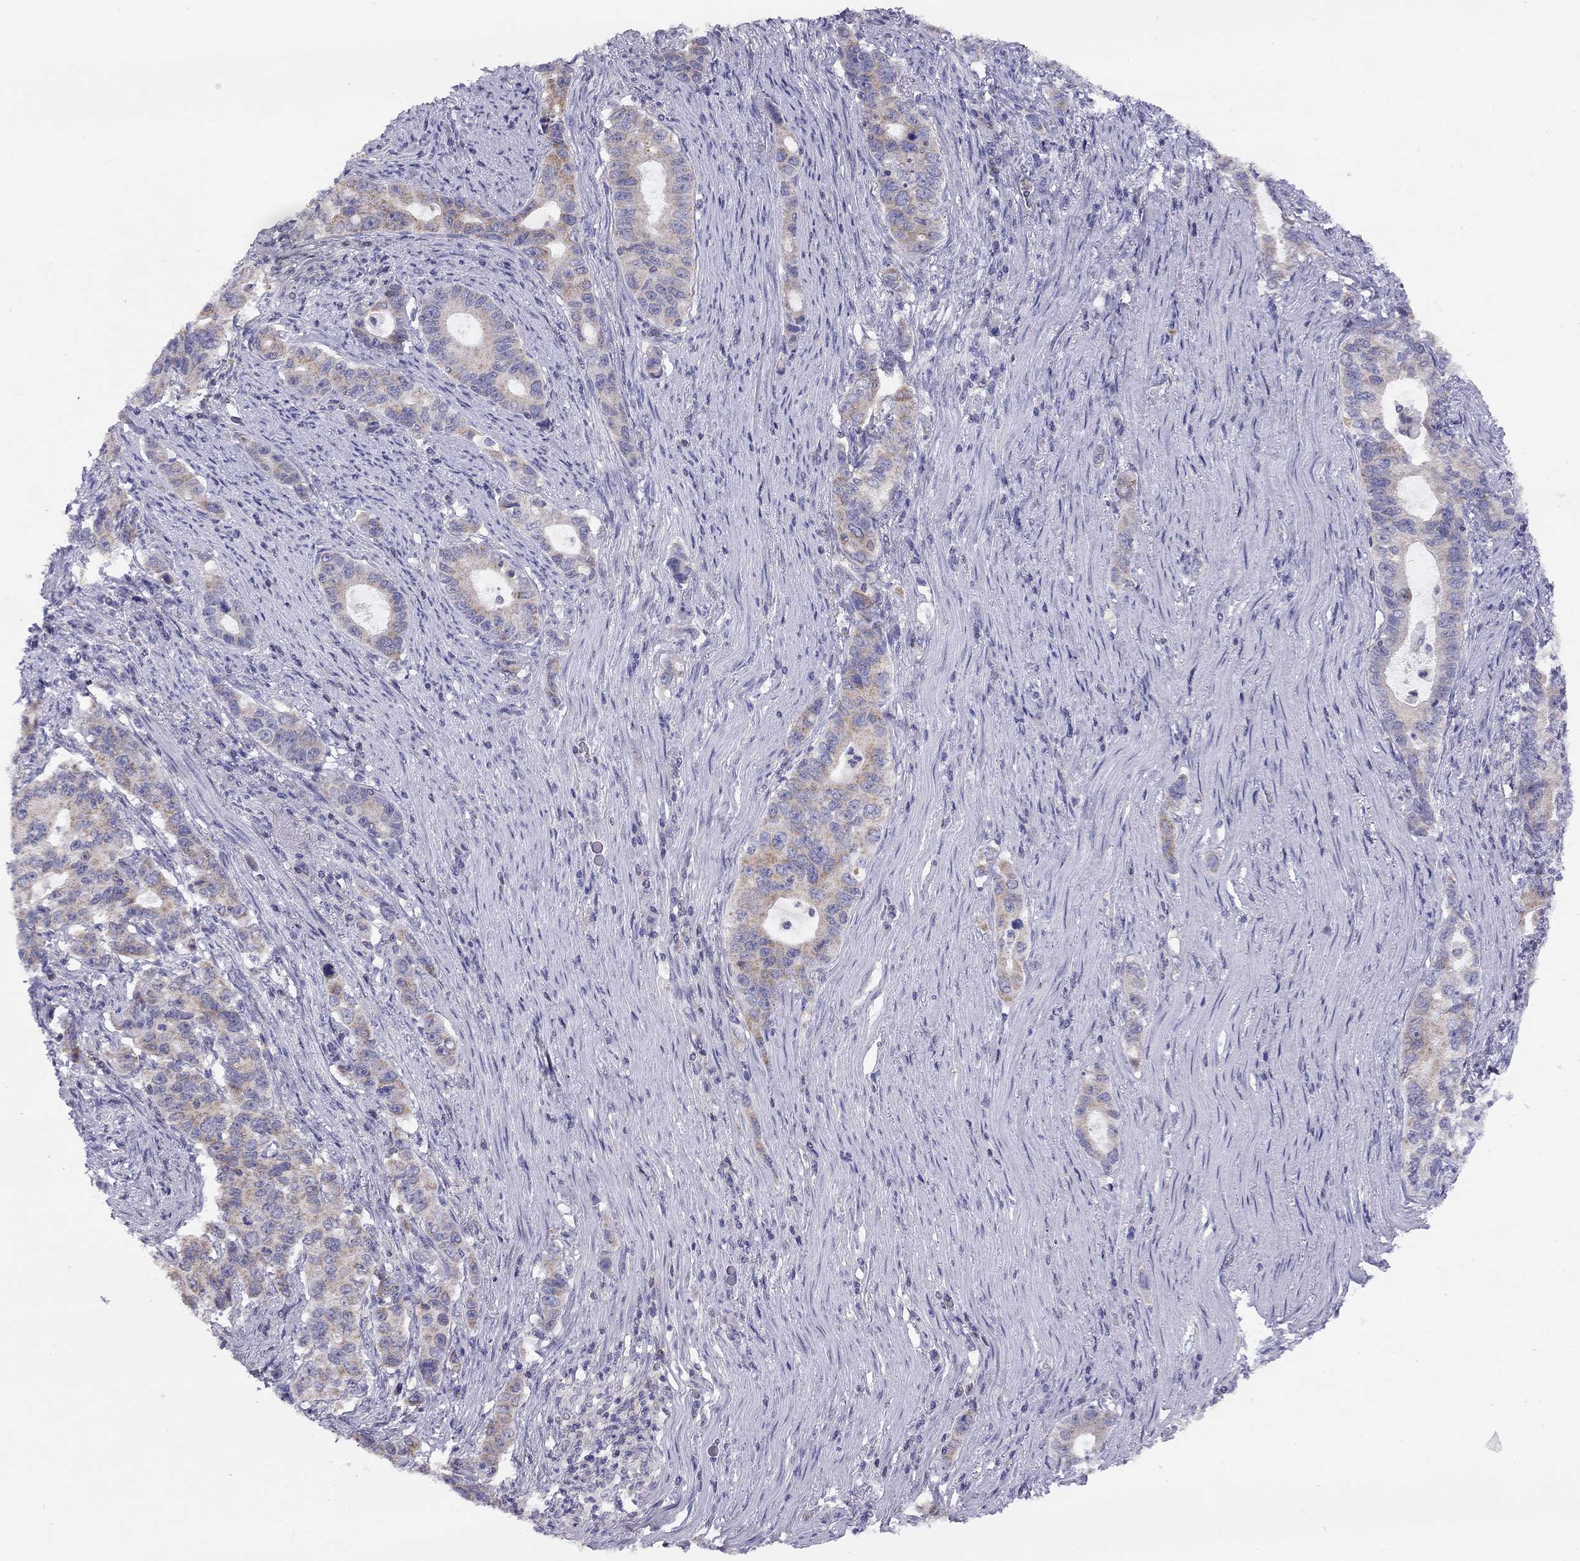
{"staining": {"intensity": "weak", "quantity": "<25%", "location": "cytoplasmic/membranous"}, "tissue": "stomach cancer", "cell_type": "Tumor cells", "image_type": "cancer", "snomed": [{"axis": "morphology", "description": "Adenocarcinoma, NOS"}, {"axis": "topography", "description": "Stomach, lower"}], "caption": "Protein analysis of stomach adenocarcinoma reveals no significant positivity in tumor cells.", "gene": "CITED1", "patient": {"sex": "female", "age": 72}}